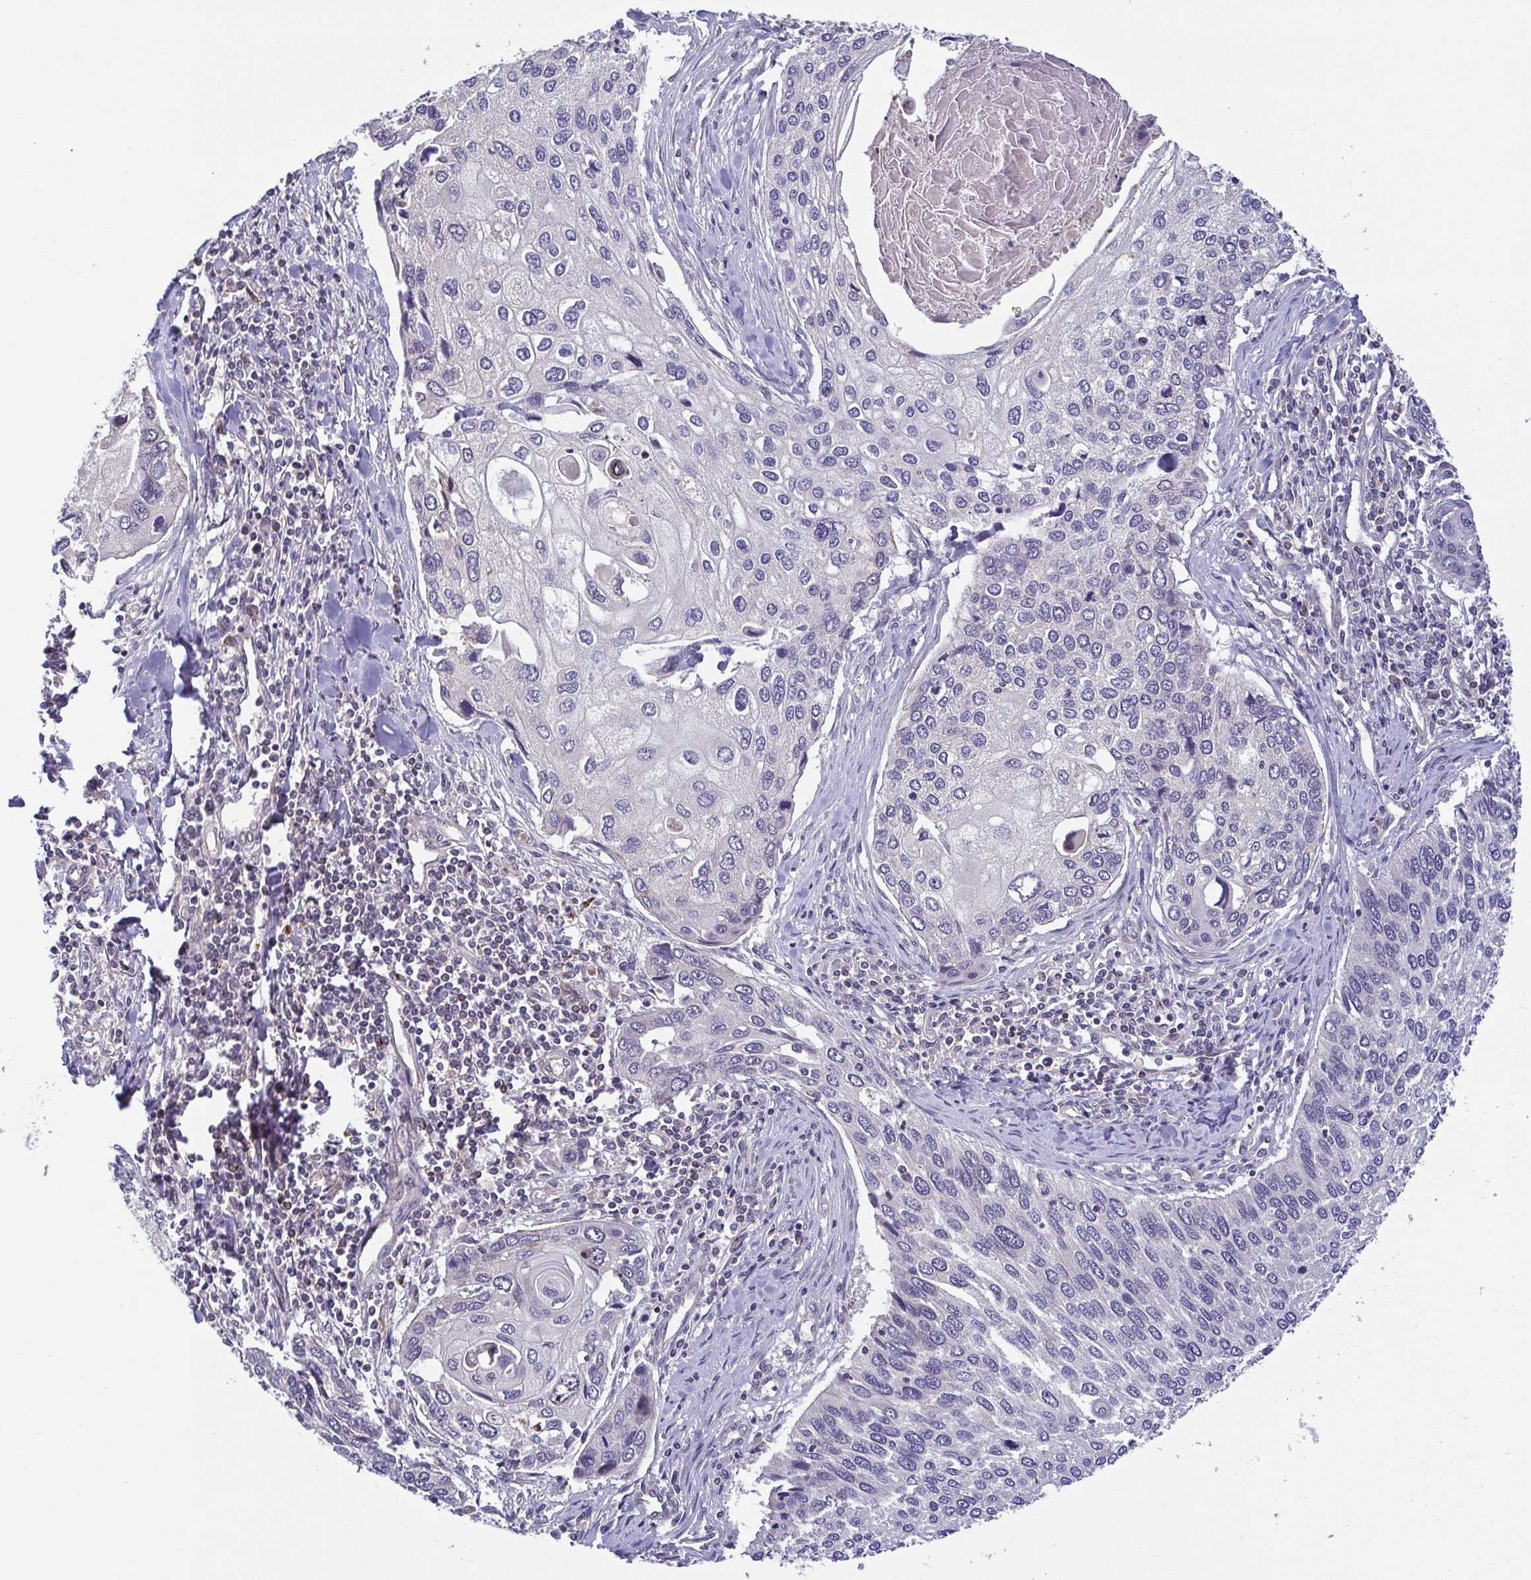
{"staining": {"intensity": "negative", "quantity": "none", "location": "none"}, "tissue": "lung cancer", "cell_type": "Tumor cells", "image_type": "cancer", "snomed": [{"axis": "morphology", "description": "Squamous cell carcinoma, NOS"}, {"axis": "morphology", "description": "Squamous cell carcinoma, metastatic, NOS"}, {"axis": "topography", "description": "Lung"}], "caption": "The micrograph exhibits no staining of tumor cells in lung cancer (squamous cell carcinoma). Brightfield microscopy of immunohistochemistry stained with DAB (brown) and hematoxylin (blue), captured at high magnification.", "gene": "OSBPL7", "patient": {"sex": "male", "age": 63}}